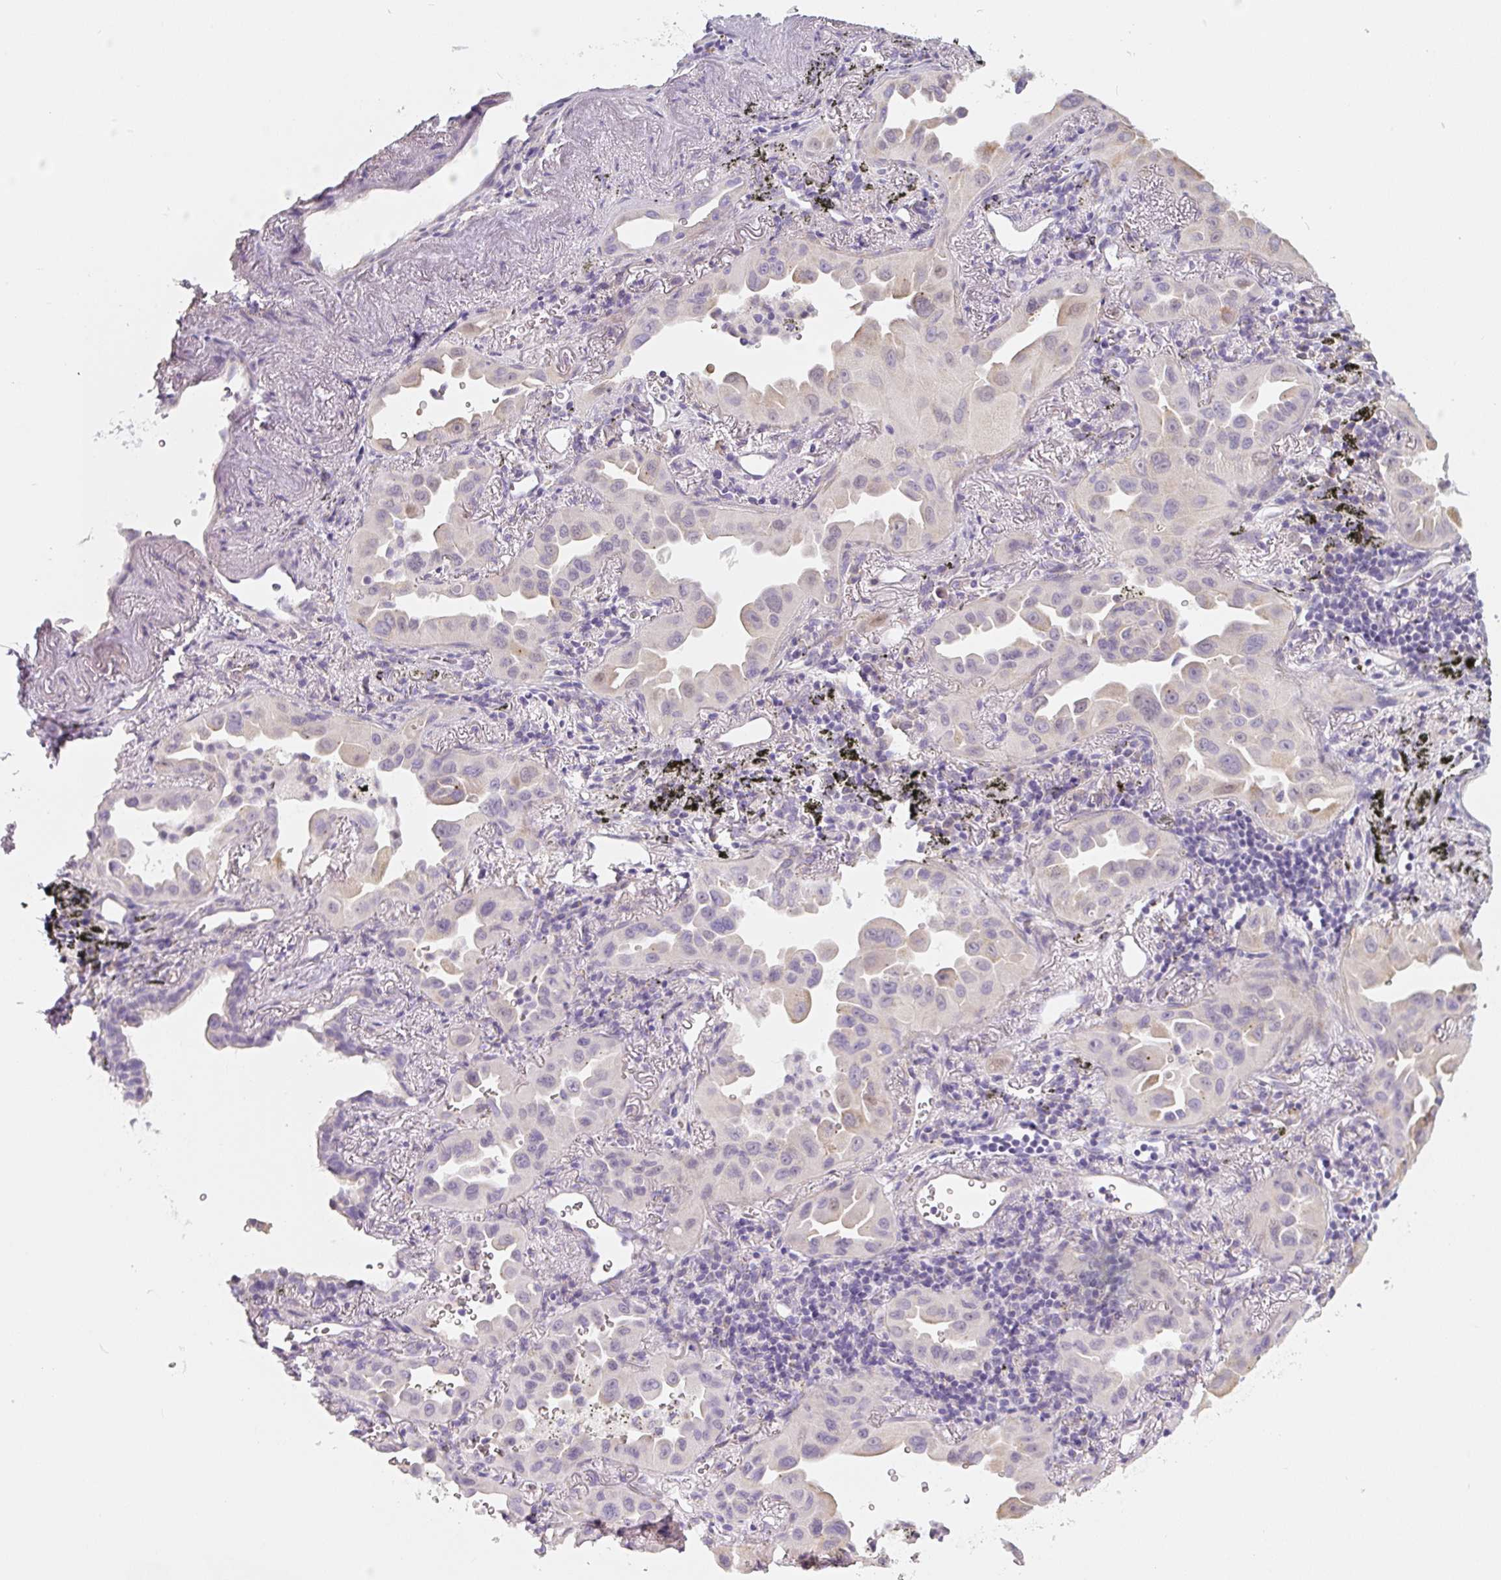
{"staining": {"intensity": "weak", "quantity": "<25%", "location": "cytoplasmic/membranous"}, "tissue": "lung cancer", "cell_type": "Tumor cells", "image_type": "cancer", "snomed": [{"axis": "morphology", "description": "Adenocarcinoma, NOS"}, {"axis": "topography", "description": "Lung"}], "caption": "A histopathology image of adenocarcinoma (lung) stained for a protein exhibits no brown staining in tumor cells. Nuclei are stained in blue.", "gene": "PWWP3B", "patient": {"sex": "male", "age": 68}}